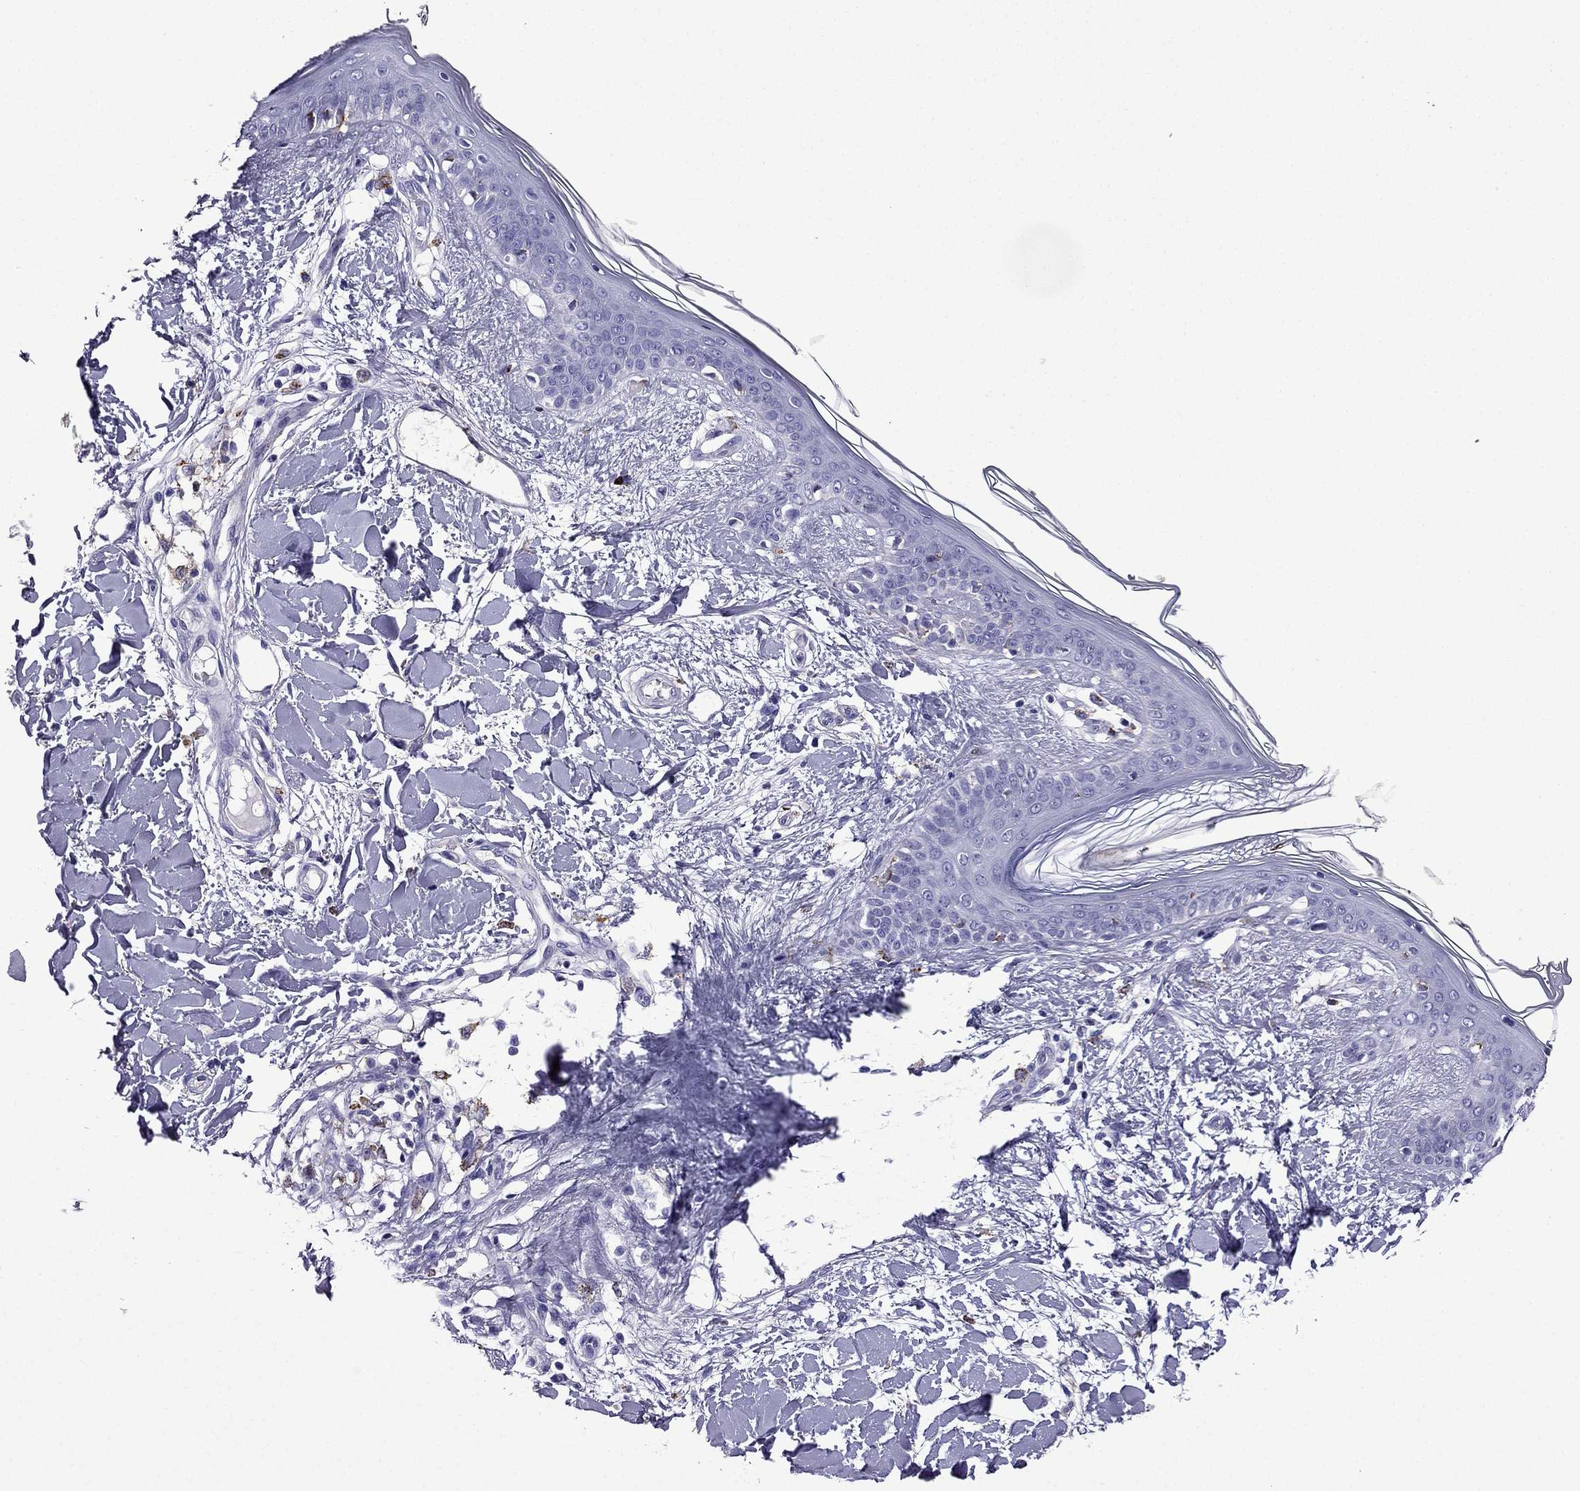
{"staining": {"intensity": "negative", "quantity": "none", "location": "none"}, "tissue": "skin", "cell_type": "Fibroblasts", "image_type": "normal", "snomed": [{"axis": "morphology", "description": "Normal tissue, NOS"}, {"axis": "topography", "description": "Skin"}], "caption": "This histopathology image is of normal skin stained with IHC to label a protein in brown with the nuclei are counter-stained blue. There is no positivity in fibroblasts. The staining is performed using DAB (3,3'-diaminobenzidine) brown chromogen with nuclei counter-stained in using hematoxylin.", "gene": "TSSK4", "patient": {"sex": "female", "age": 34}}